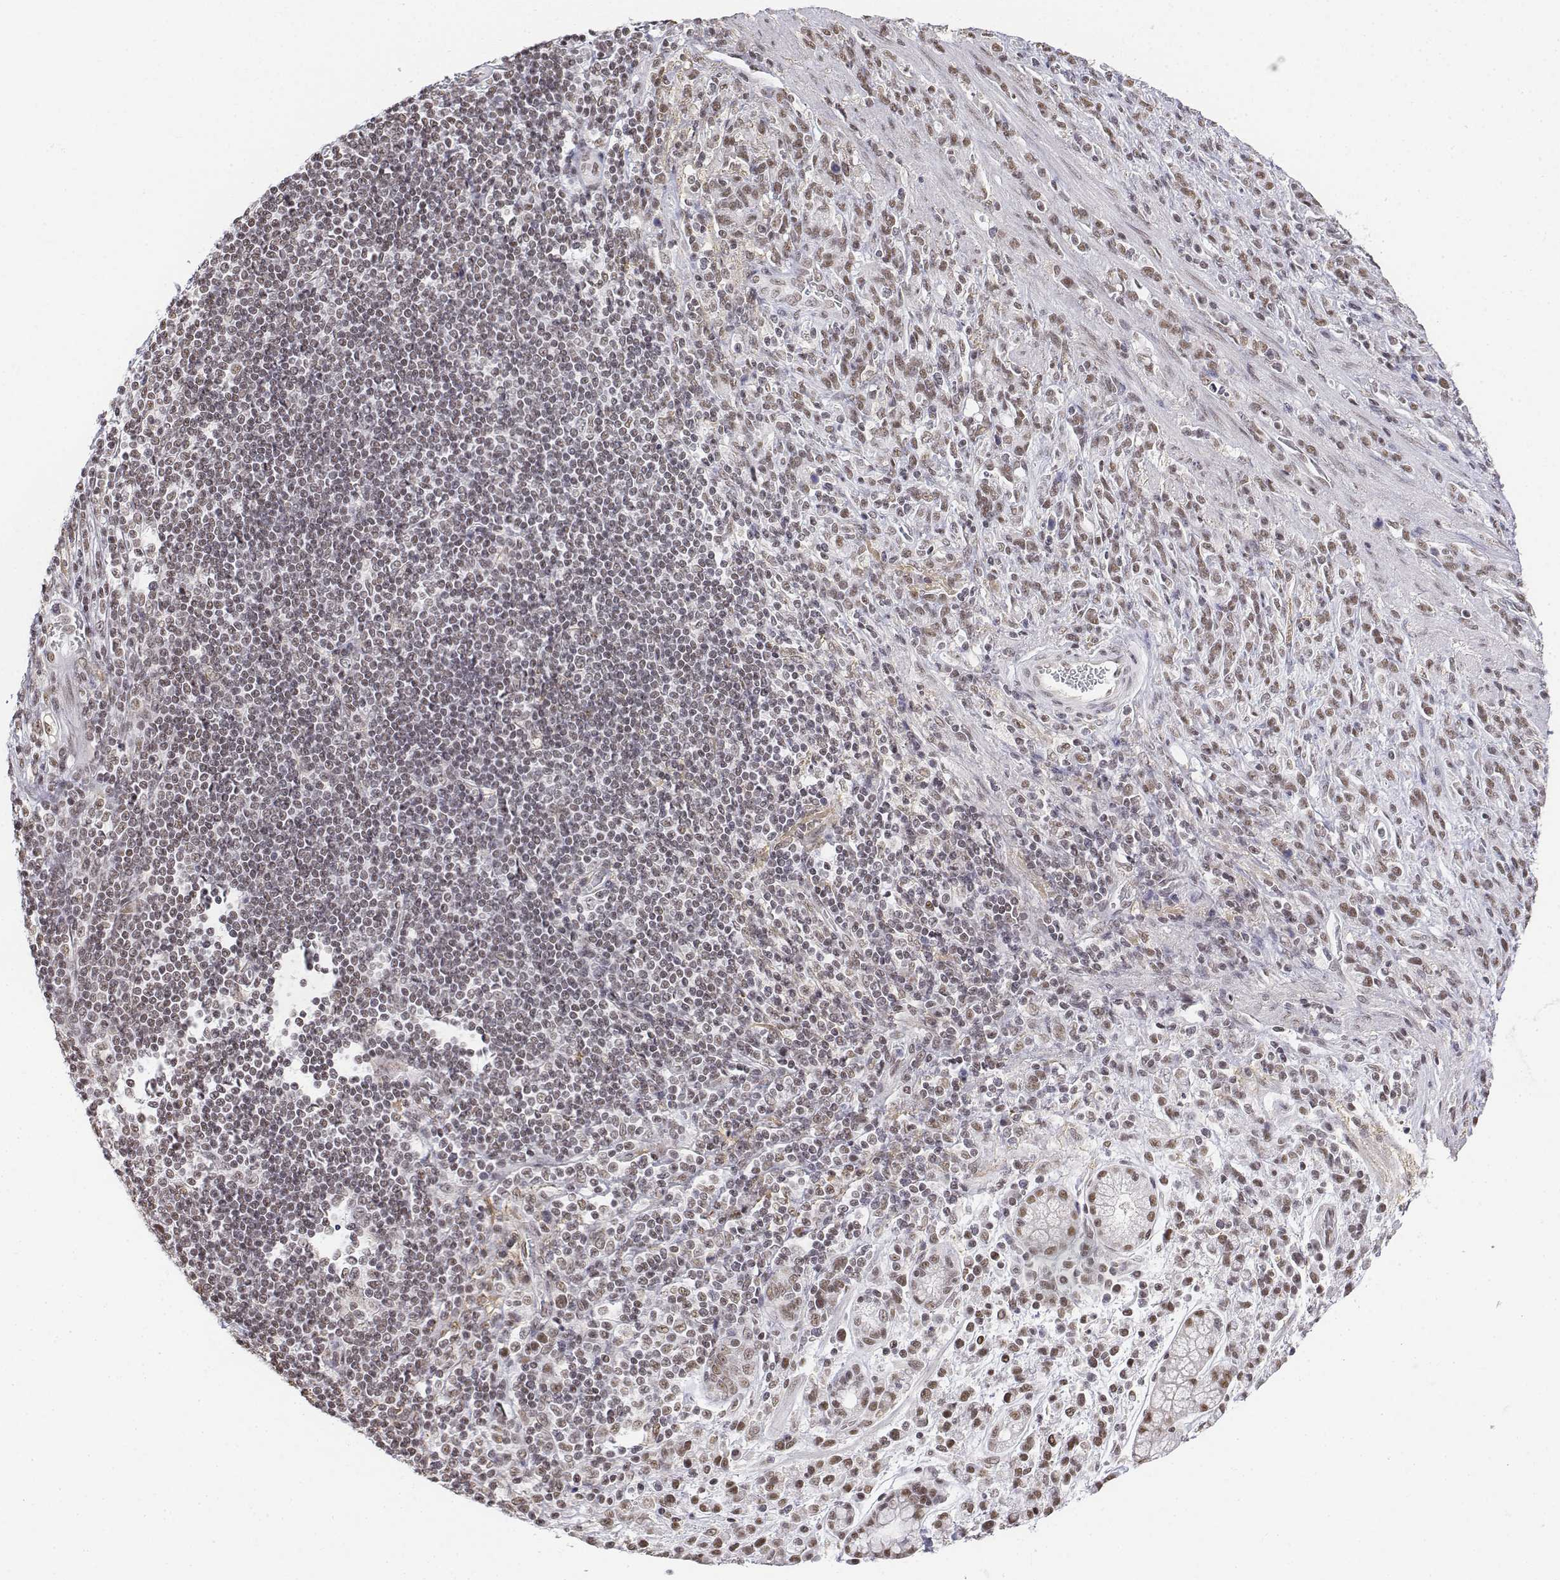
{"staining": {"intensity": "moderate", "quantity": ">75%", "location": "nuclear"}, "tissue": "stomach cancer", "cell_type": "Tumor cells", "image_type": "cancer", "snomed": [{"axis": "morphology", "description": "Adenocarcinoma, NOS"}, {"axis": "topography", "description": "Stomach"}], "caption": "Protein staining by immunohistochemistry (IHC) displays moderate nuclear positivity in approximately >75% of tumor cells in stomach cancer (adenocarcinoma).", "gene": "SETD1A", "patient": {"sex": "female", "age": 57}}